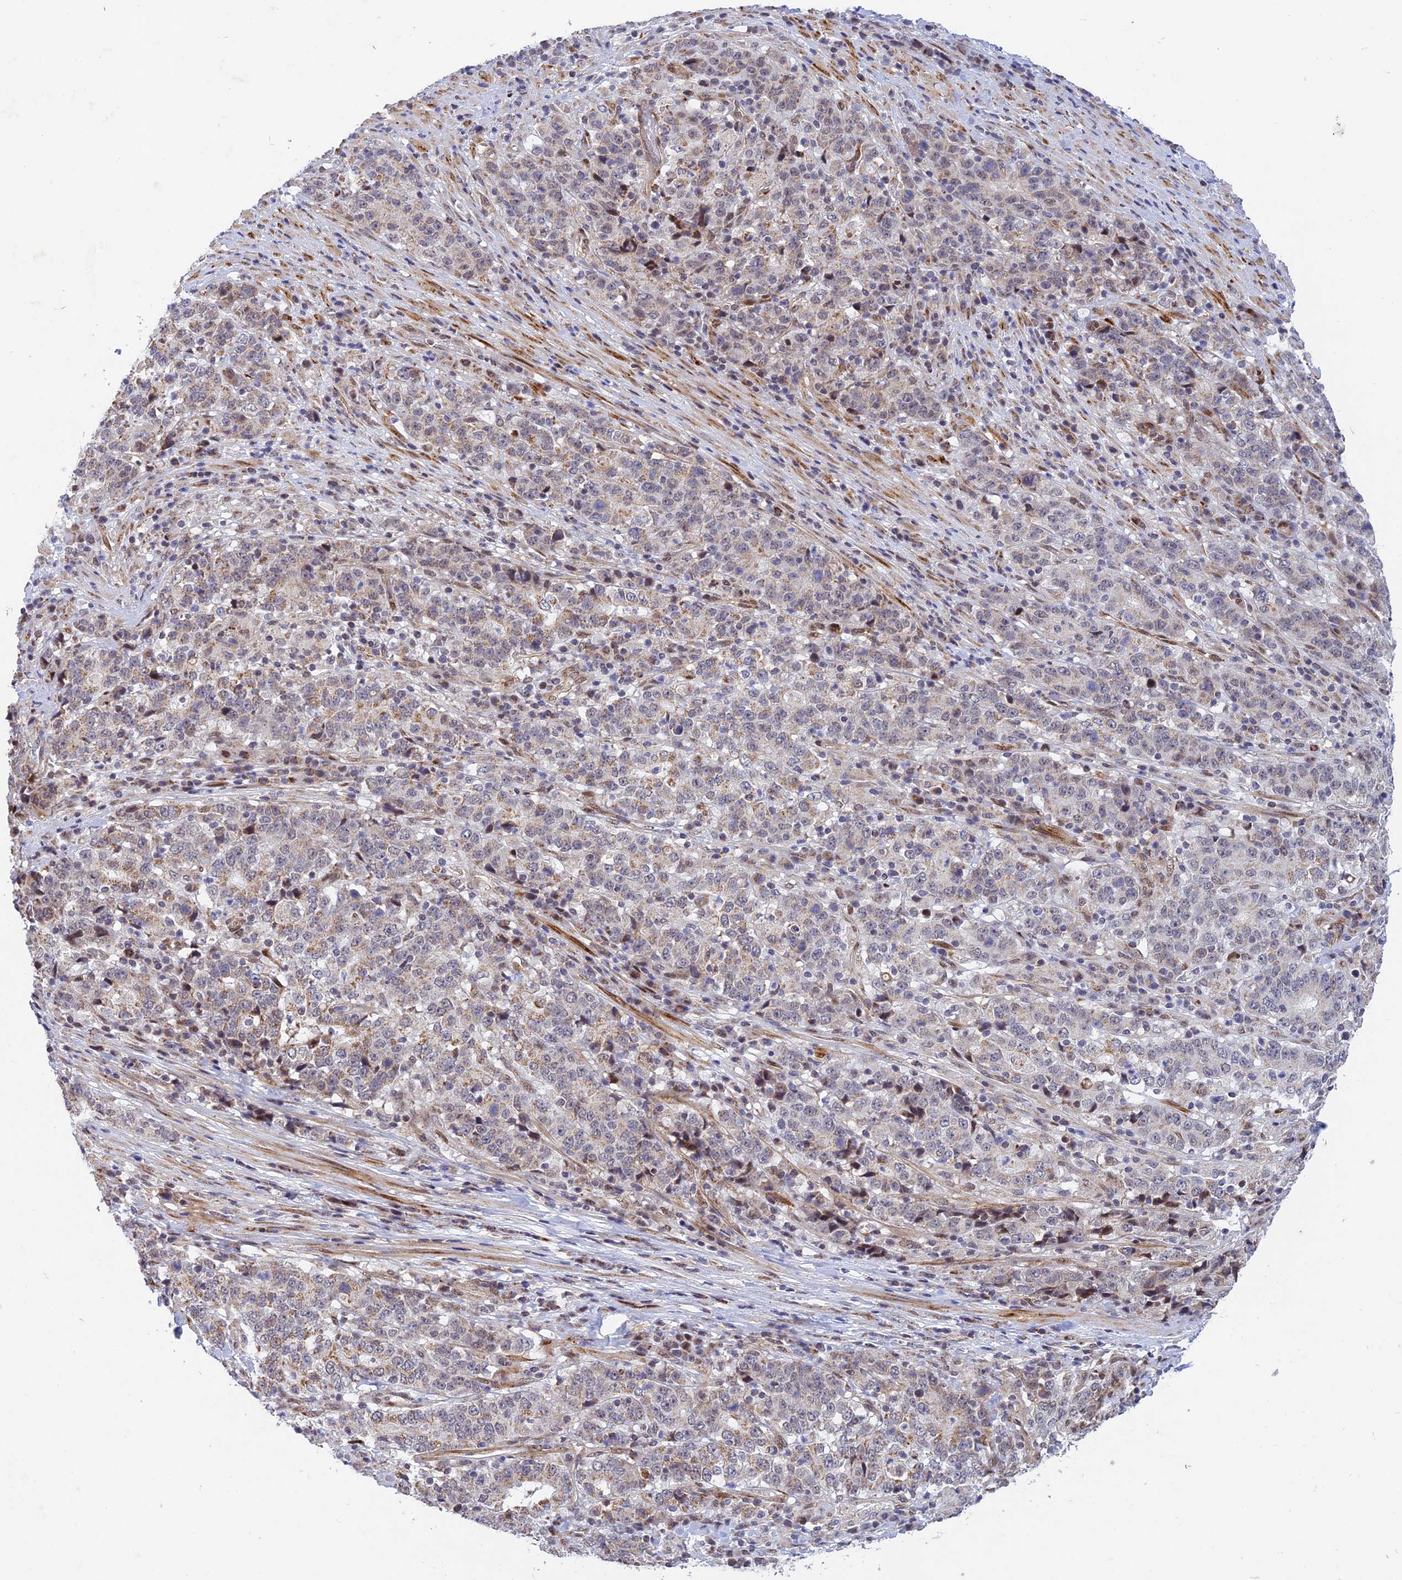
{"staining": {"intensity": "weak", "quantity": "<25%", "location": "cytoplasmic/membranous"}, "tissue": "stomach cancer", "cell_type": "Tumor cells", "image_type": "cancer", "snomed": [{"axis": "morphology", "description": "Adenocarcinoma, NOS"}, {"axis": "topography", "description": "Stomach"}], "caption": "Human stomach cancer (adenocarcinoma) stained for a protein using immunohistochemistry reveals no staining in tumor cells.", "gene": "WDR55", "patient": {"sex": "male", "age": 59}}